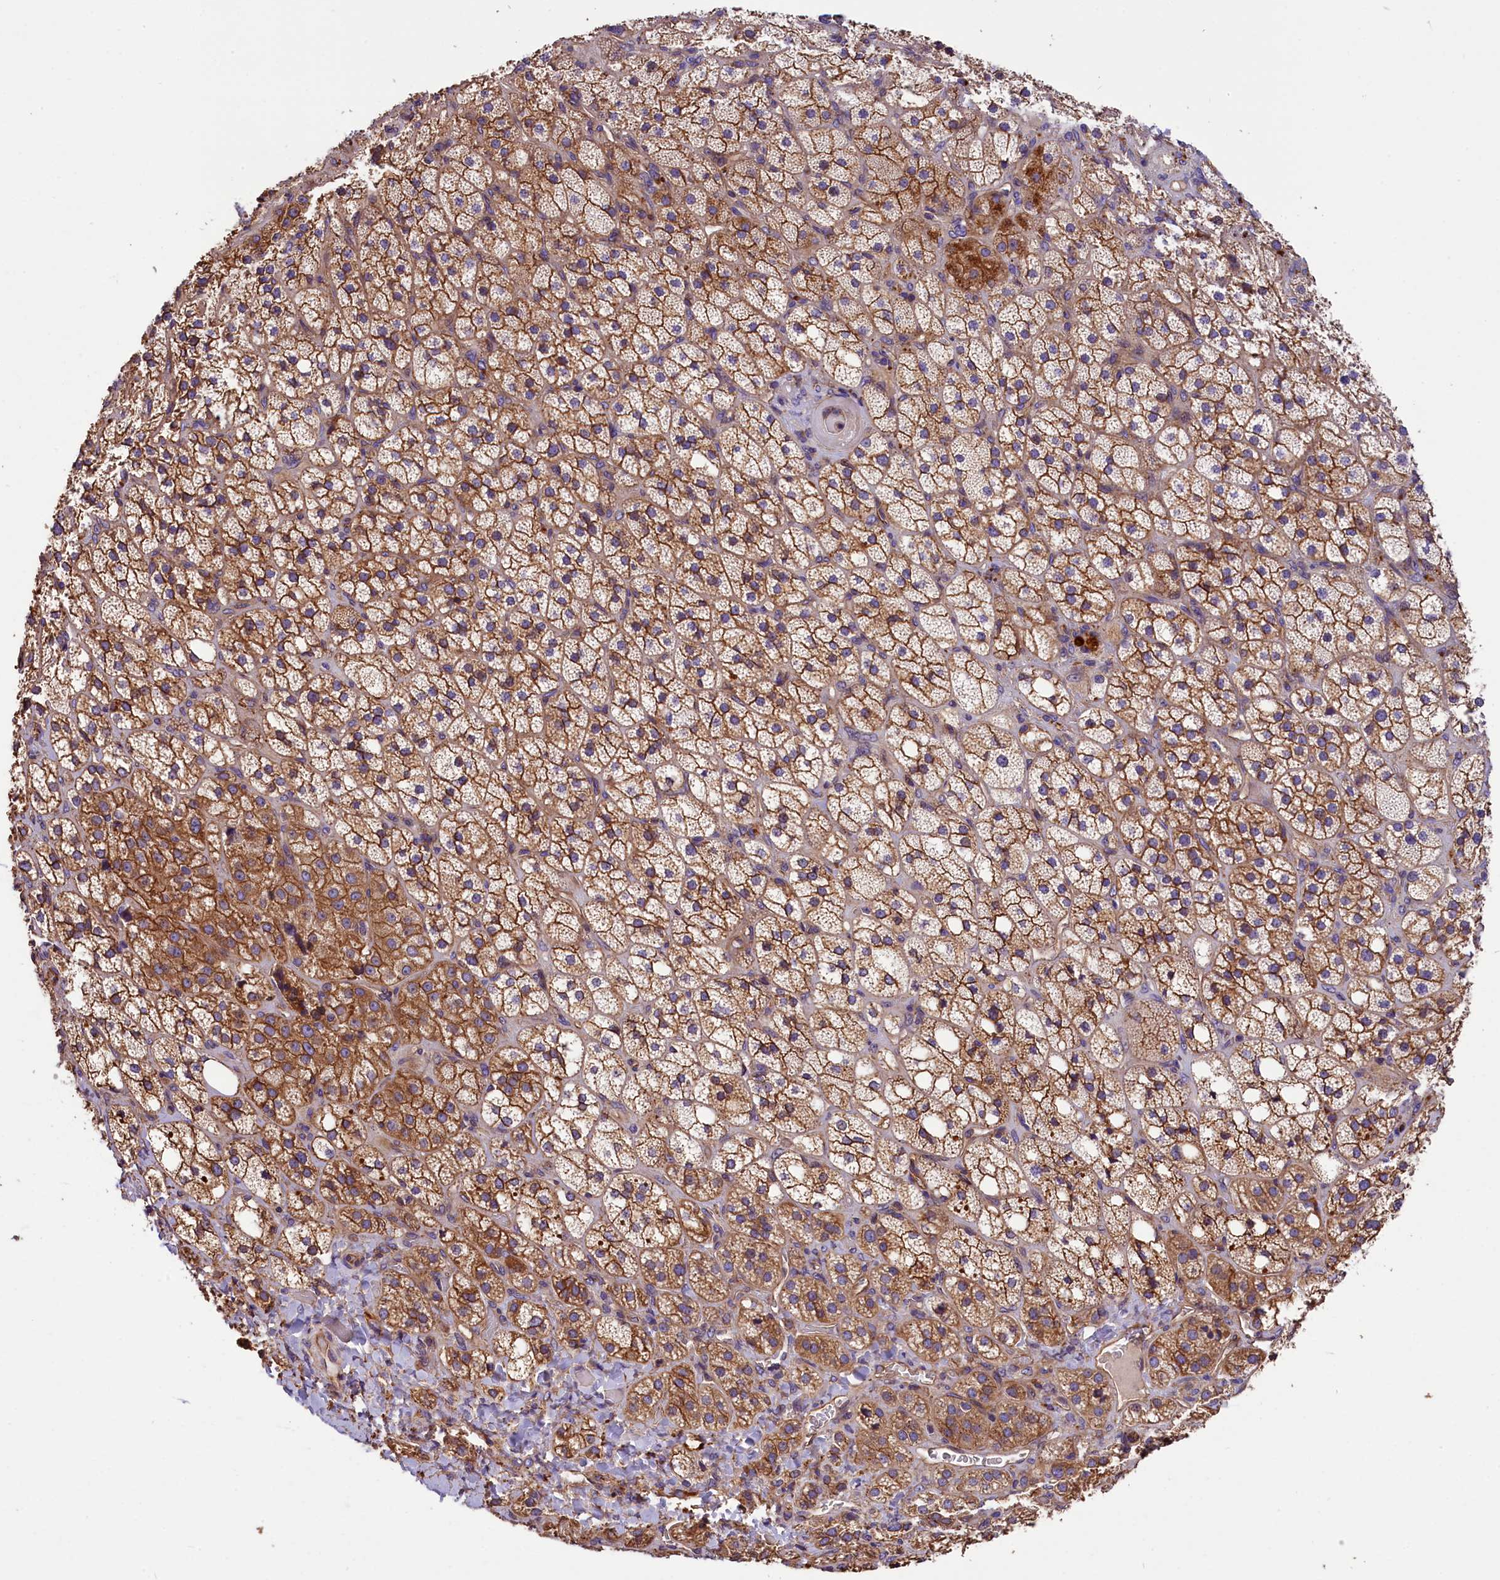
{"staining": {"intensity": "moderate", "quantity": ">75%", "location": "cytoplasmic/membranous"}, "tissue": "adrenal gland", "cell_type": "Glandular cells", "image_type": "normal", "snomed": [{"axis": "morphology", "description": "Normal tissue, NOS"}, {"axis": "topography", "description": "Adrenal gland"}], "caption": "Immunohistochemistry (DAB) staining of benign human adrenal gland displays moderate cytoplasmic/membranous protein positivity in about >75% of glandular cells.", "gene": "ERMARD", "patient": {"sex": "male", "age": 61}}